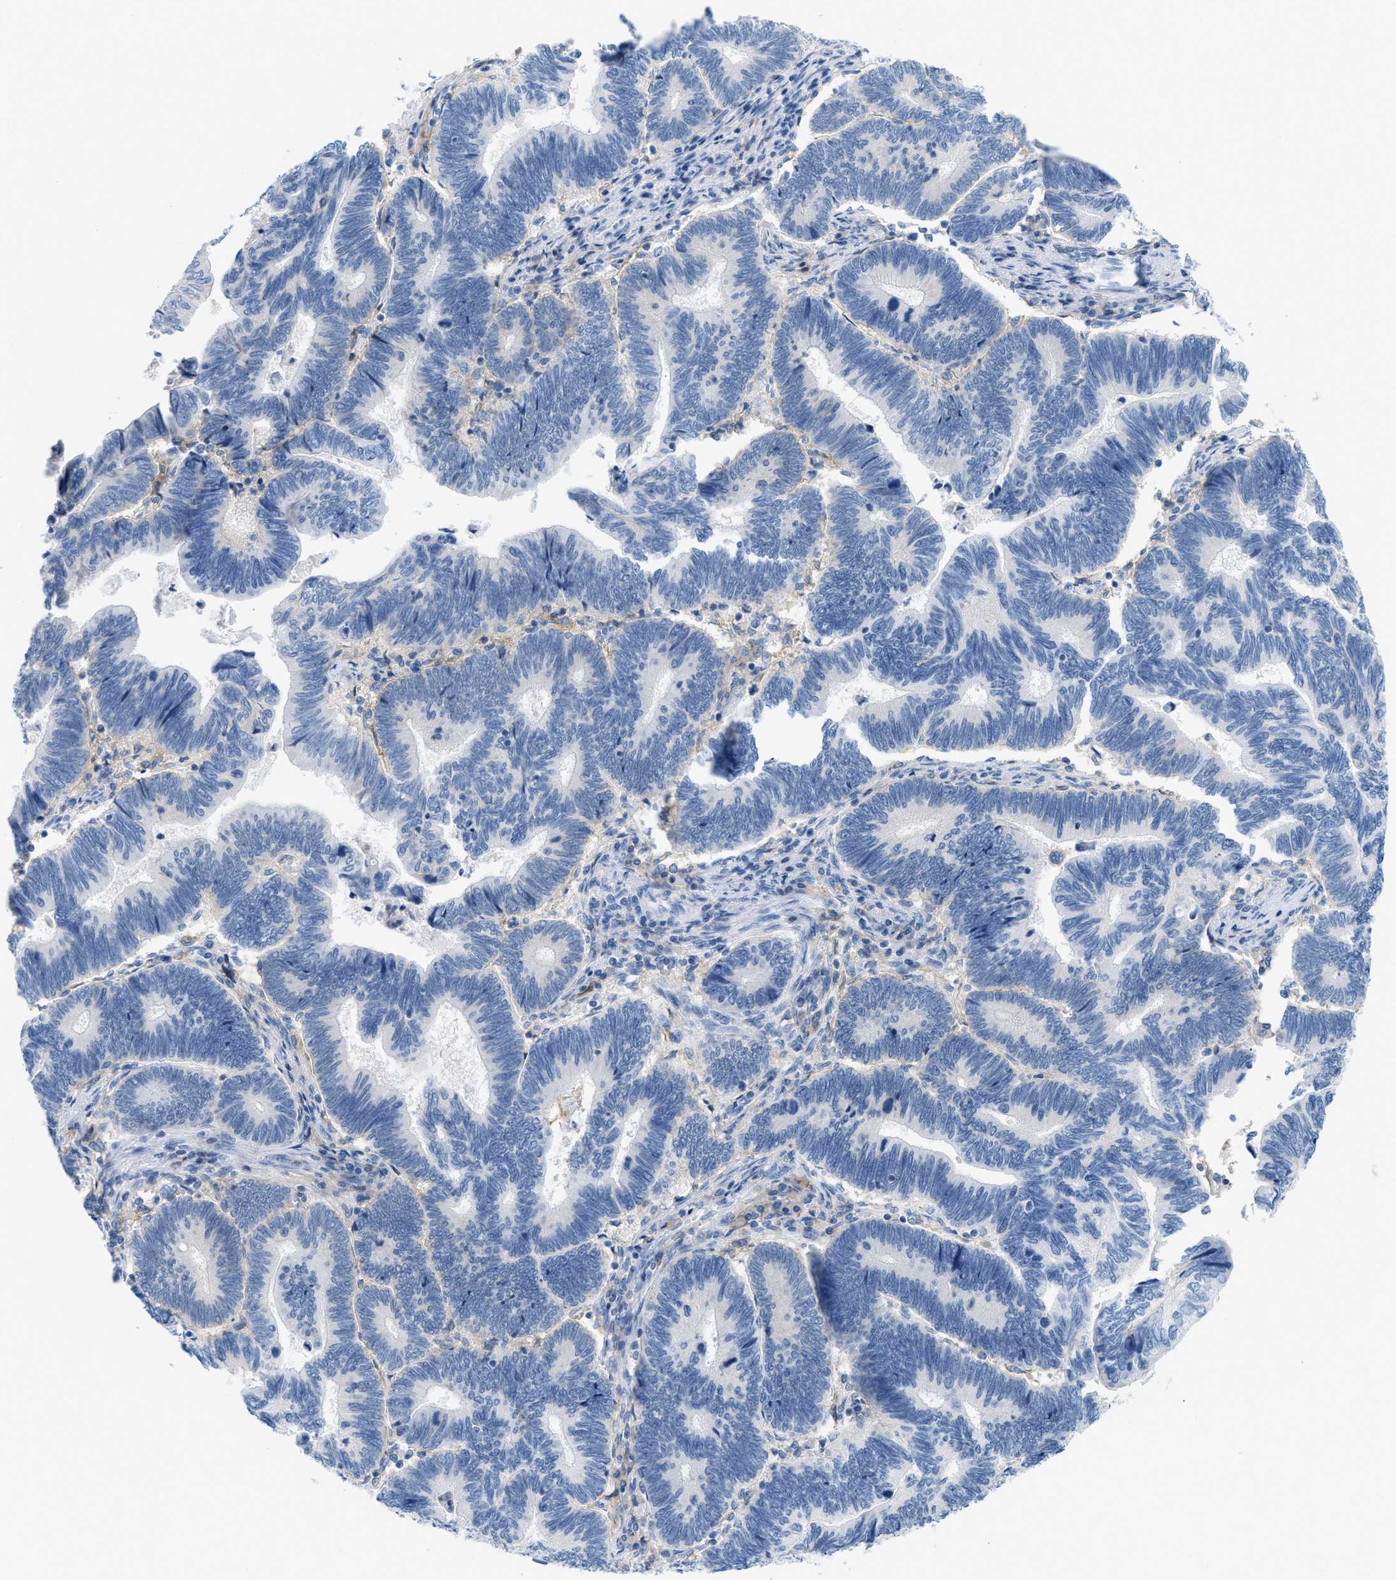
{"staining": {"intensity": "negative", "quantity": "none", "location": "none"}, "tissue": "pancreatic cancer", "cell_type": "Tumor cells", "image_type": "cancer", "snomed": [{"axis": "morphology", "description": "Adenocarcinoma, NOS"}, {"axis": "topography", "description": "Pancreas"}], "caption": "Tumor cells show no significant staining in pancreatic adenocarcinoma.", "gene": "SLC3A2", "patient": {"sex": "female", "age": 70}}